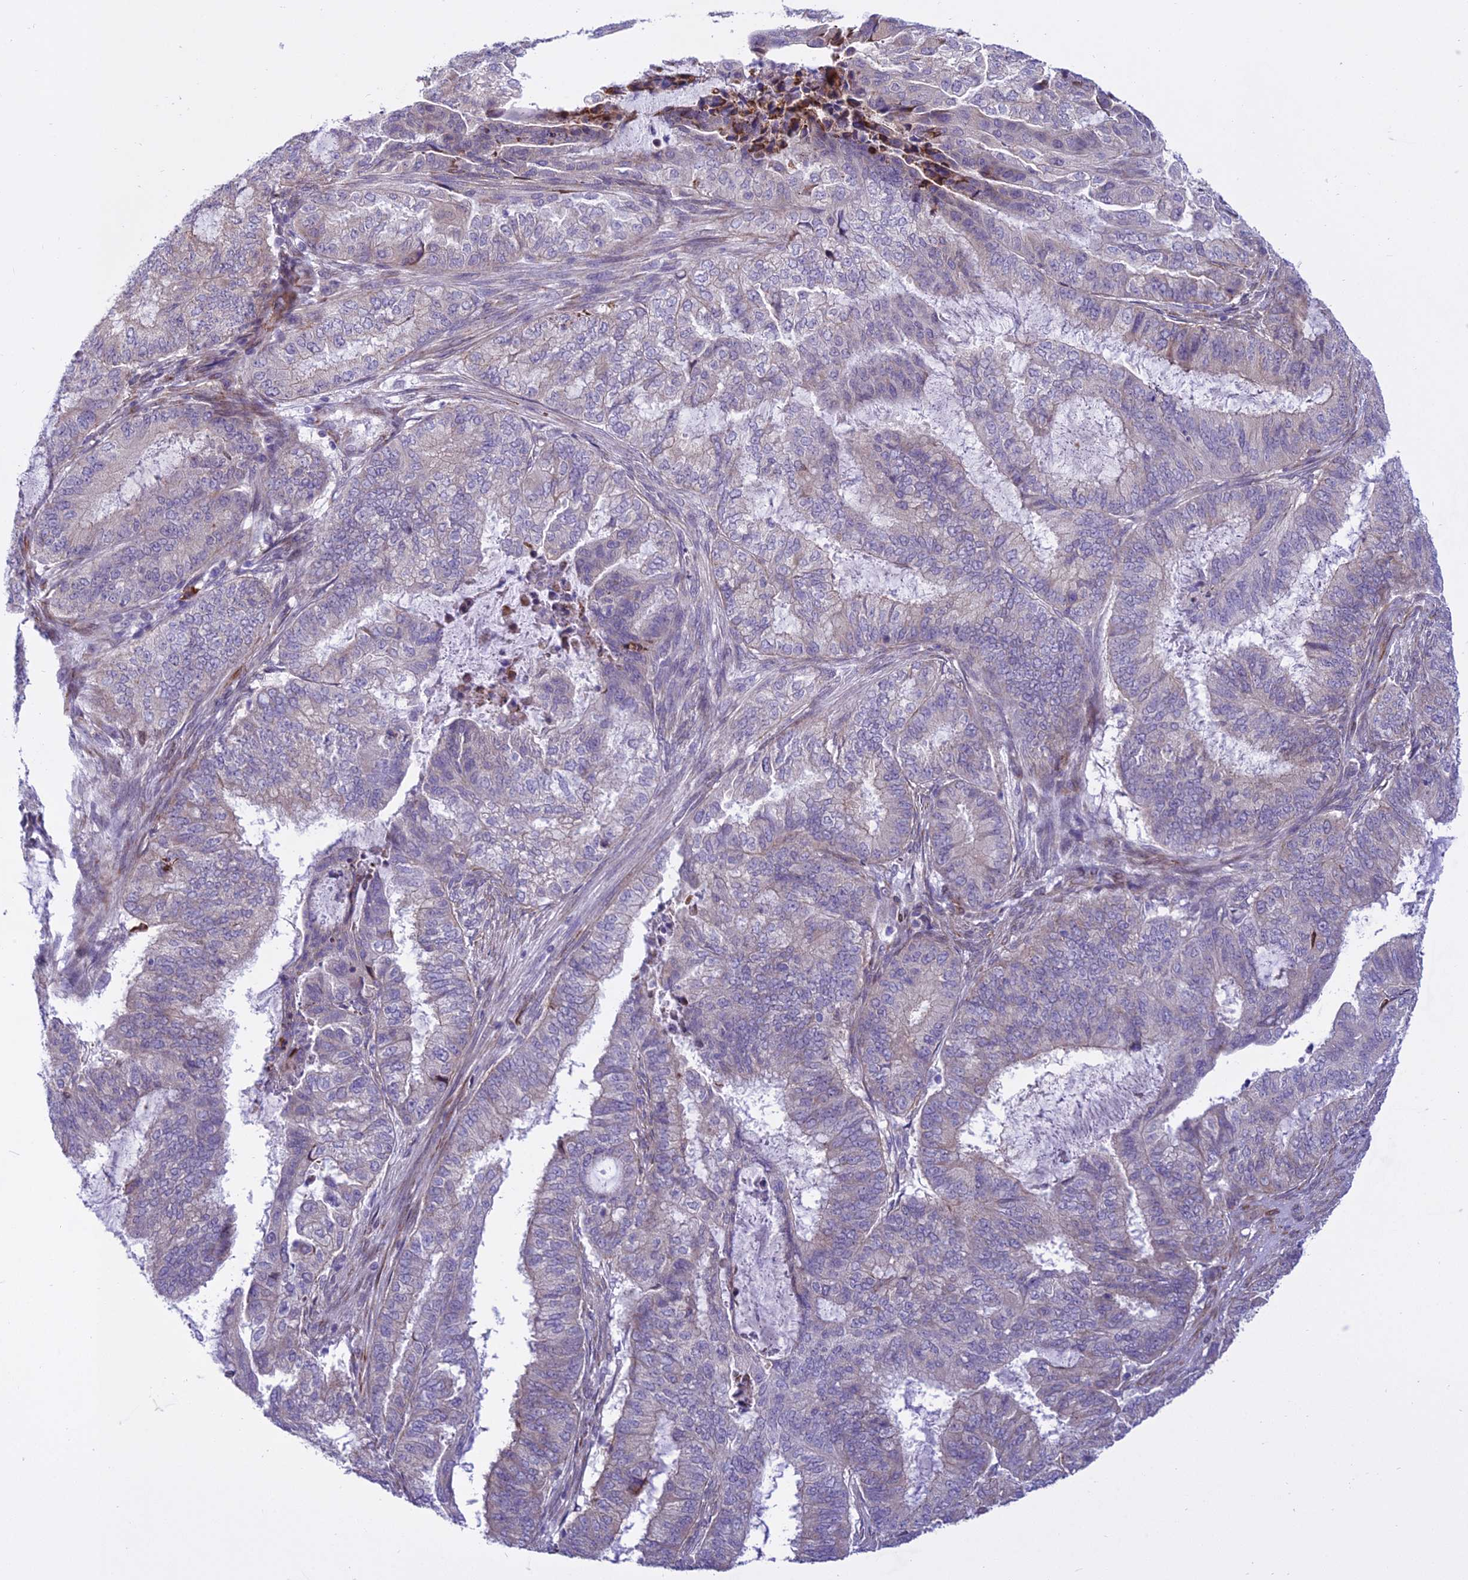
{"staining": {"intensity": "negative", "quantity": "none", "location": "none"}, "tissue": "endometrial cancer", "cell_type": "Tumor cells", "image_type": "cancer", "snomed": [{"axis": "morphology", "description": "Adenocarcinoma, NOS"}, {"axis": "topography", "description": "Endometrium"}], "caption": "Tumor cells show no significant positivity in endometrial cancer (adenocarcinoma).", "gene": "NEURL2", "patient": {"sex": "female", "age": 51}}